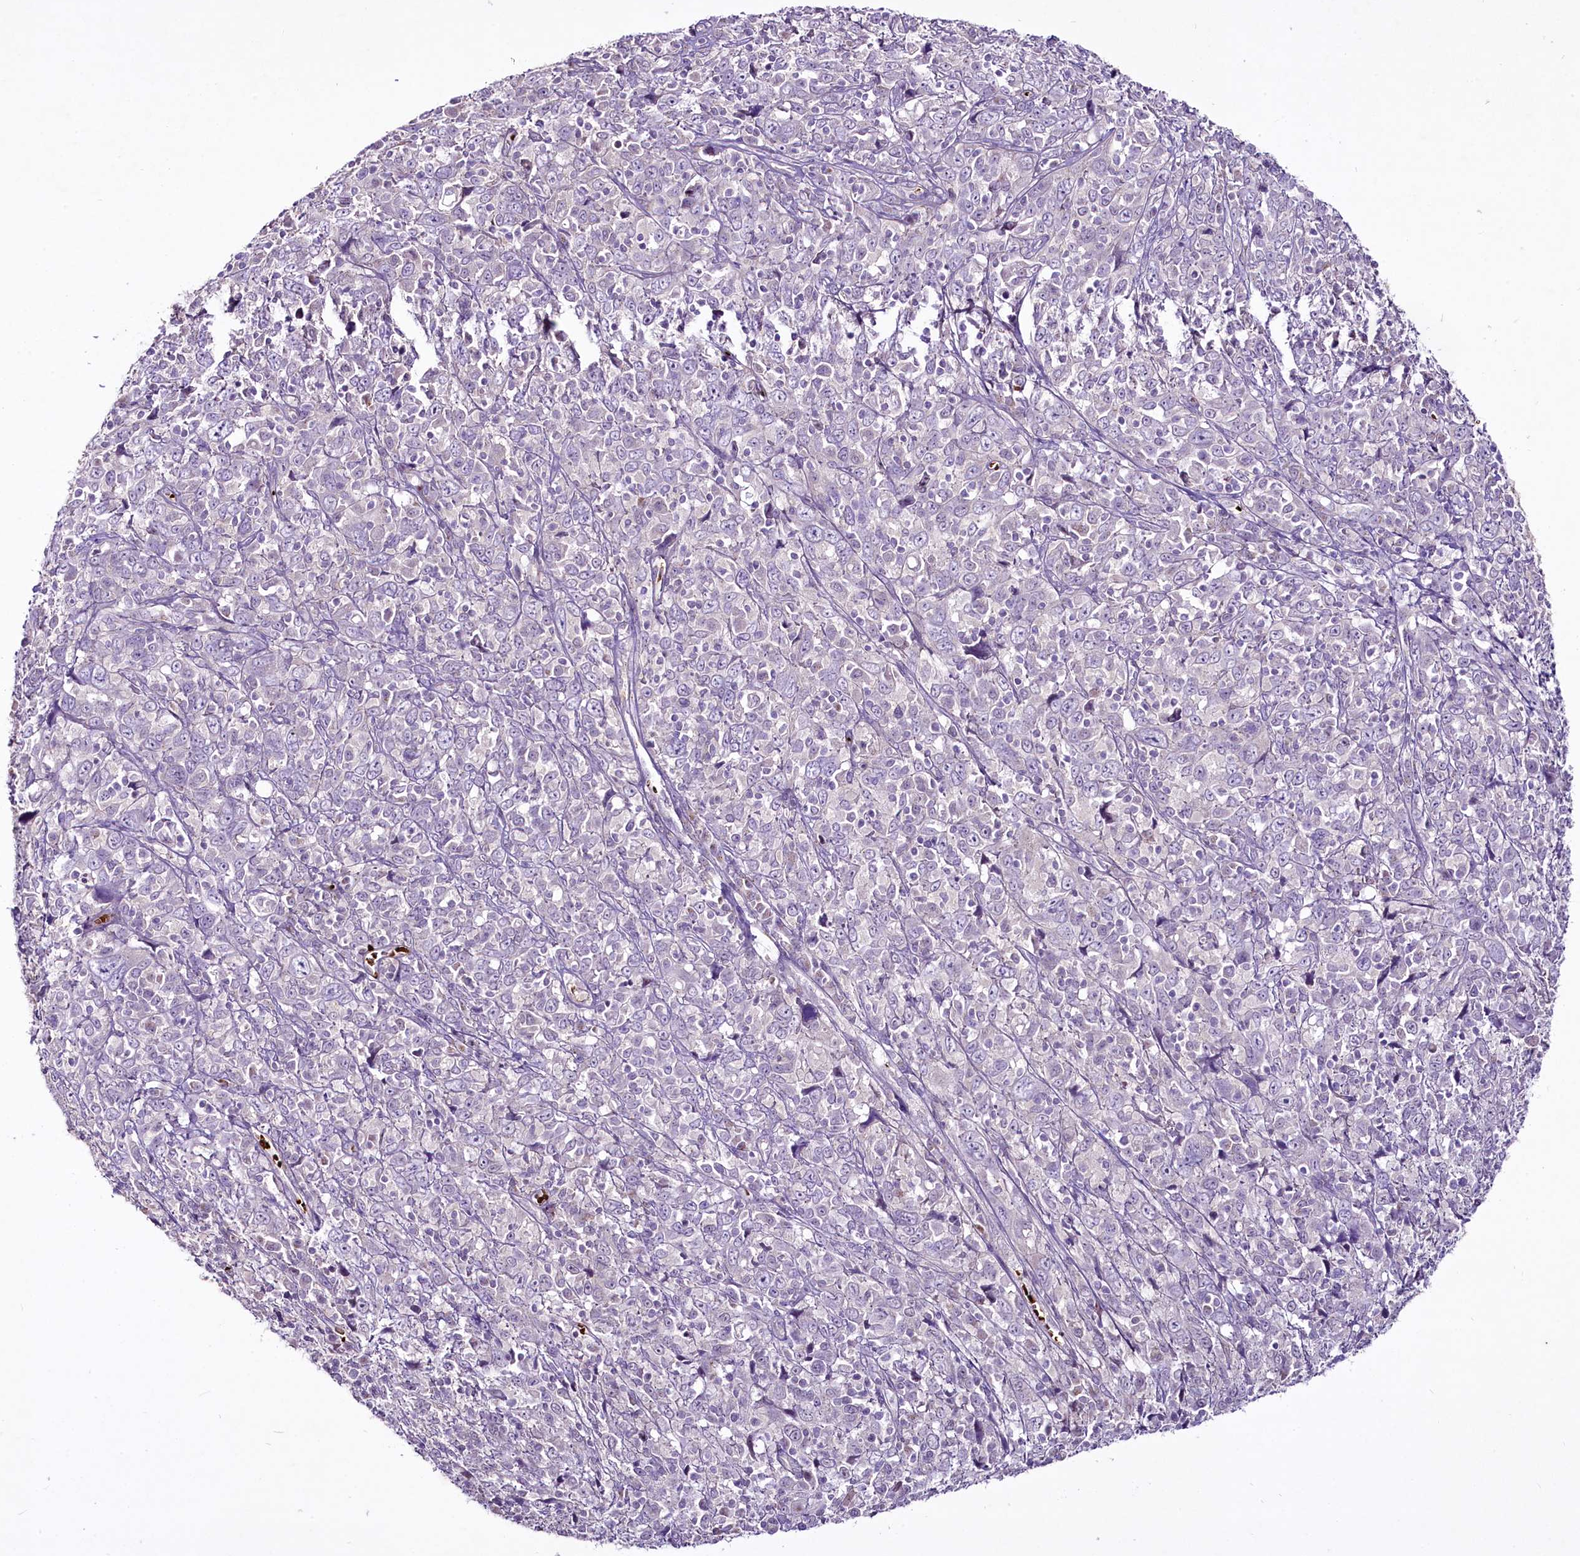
{"staining": {"intensity": "negative", "quantity": "none", "location": "none"}, "tissue": "cervical cancer", "cell_type": "Tumor cells", "image_type": "cancer", "snomed": [{"axis": "morphology", "description": "Squamous cell carcinoma, NOS"}, {"axis": "topography", "description": "Cervix"}], "caption": "Squamous cell carcinoma (cervical) was stained to show a protein in brown. There is no significant positivity in tumor cells. (IHC, brightfield microscopy, high magnification).", "gene": "SUSD3", "patient": {"sex": "female", "age": 46}}